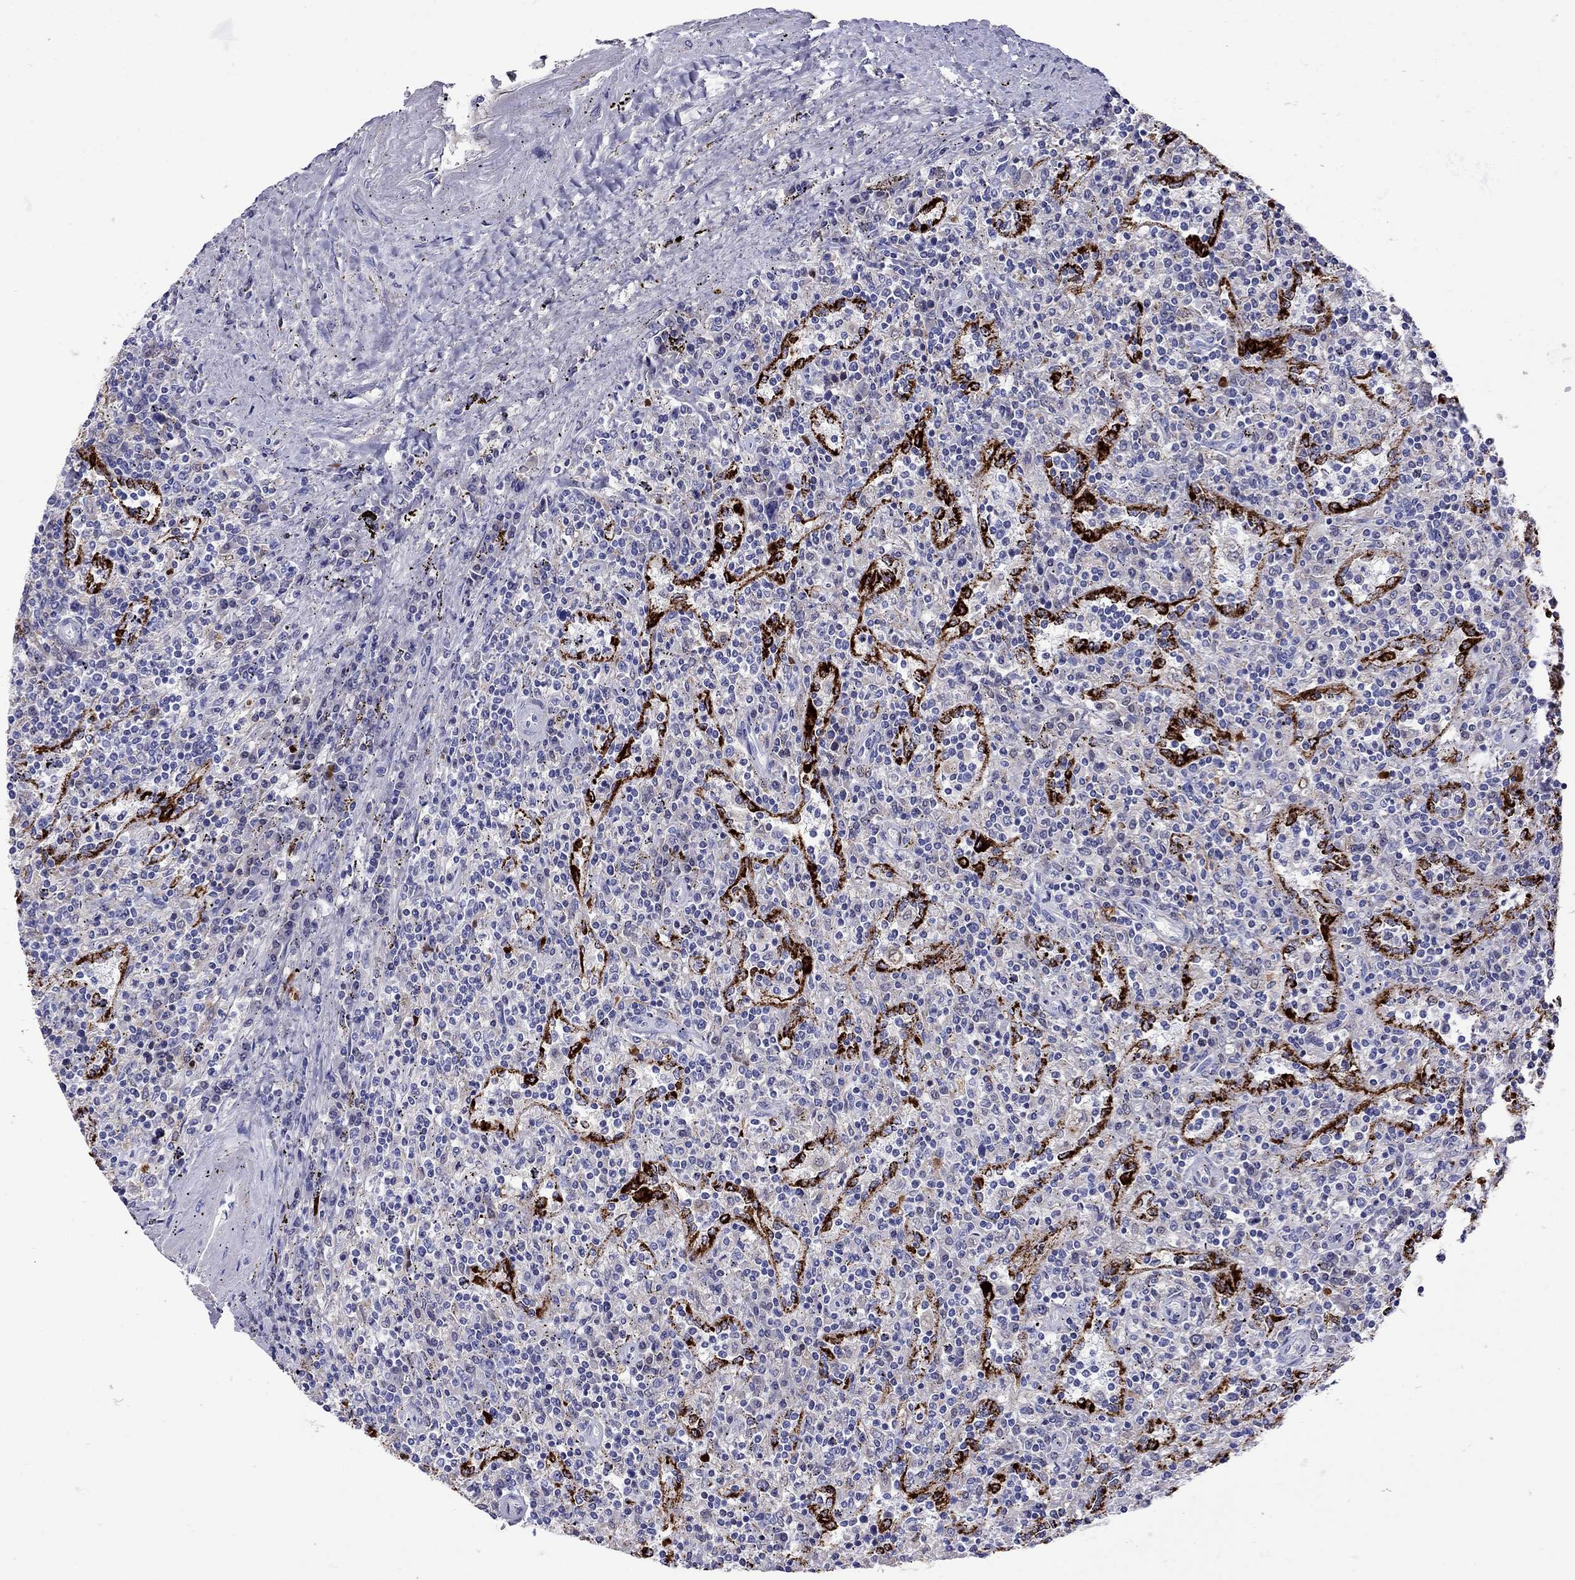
{"staining": {"intensity": "negative", "quantity": "none", "location": "none"}, "tissue": "lymphoma", "cell_type": "Tumor cells", "image_type": "cancer", "snomed": [{"axis": "morphology", "description": "Malignant lymphoma, non-Hodgkin's type, Low grade"}, {"axis": "topography", "description": "Lymph node"}], "caption": "DAB (3,3'-diaminobenzidine) immunohistochemical staining of malignant lymphoma, non-Hodgkin's type (low-grade) displays no significant staining in tumor cells. The staining was performed using DAB (3,3'-diaminobenzidine) to visualize the protein expression in brown, while the nuclei were stained in blue with hematoxylin (Magnification: 20x).", "gene": "SERPINA3", "patient": {"sex": "male", "age": 52}}